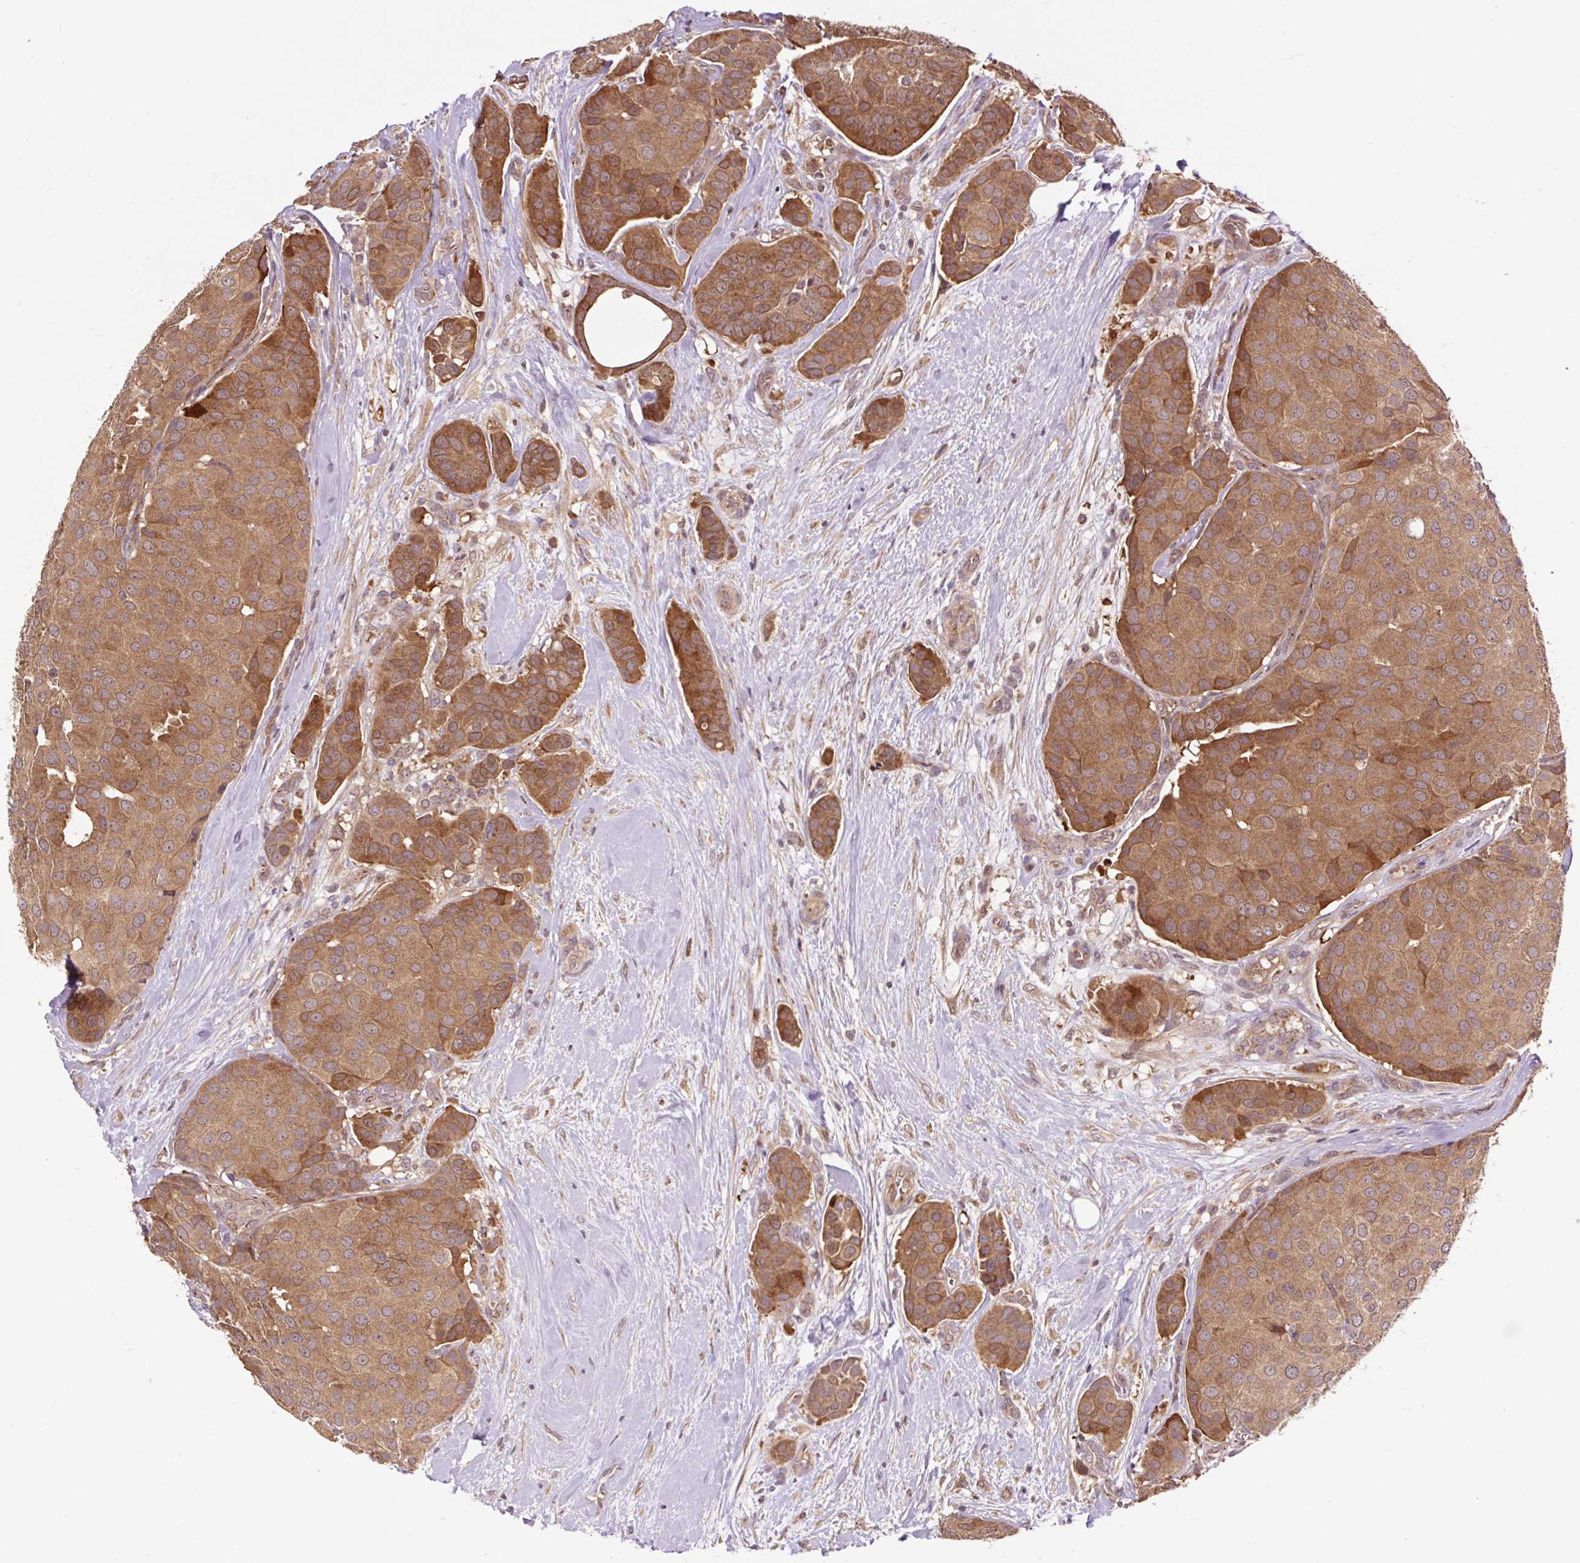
{"staining": {"intensity": "strong", "quantity": ">75%", "location": "cytoplasmic/membranous"}, "tissue": "breast cancer", "cell_type": "Tumor cells", "image_type": "cancer", "snomed": [{"axis": "morphology", "description": "Duct carcinoma"}, {"axis": "topography", "description": "Breast"}], "caption": "Immunohistochemical staining of breast cancer exhibits high levels of strong cytoplasmic/membranous expression in approximately >75% of tumor cells.", "gene": "MMS19", "patient": {"sex": "female", "age": 70}}